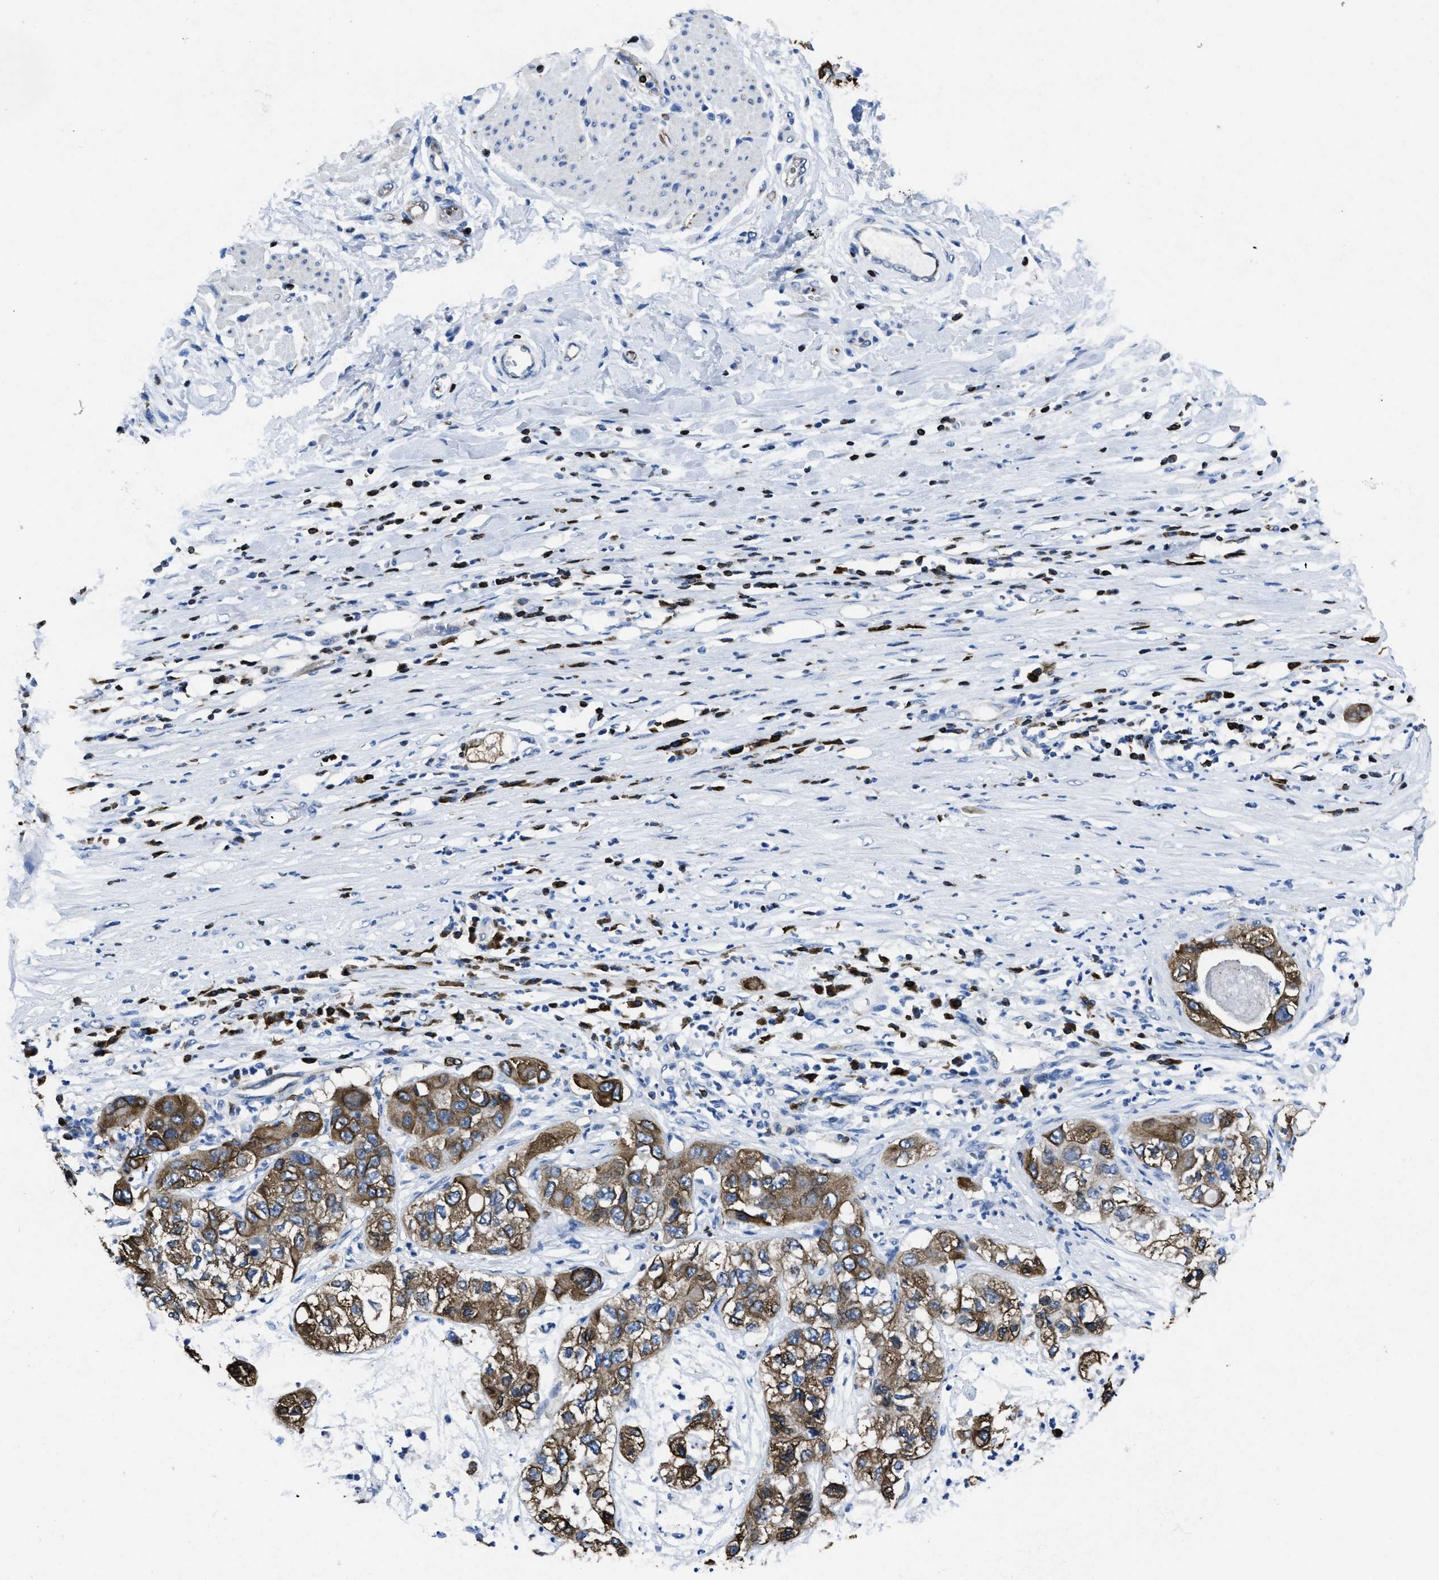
{"staining": {"intensity": "strong", "quantity": "25%-75%", "location": "cytoplasmic/membranous"}, "tissue": "pancreatic cancer", "cell_type": "Tumor cells", "image_type": "cancer", "snomed": [{"axis": "morphology", "description": "Adenocarcinoma, NOS"}, {"axis": "topography", "description": "Pancreas"}], "caption": "Strong cytoplasmic/membranous expression is appreciated in approximately 25%-75% of tumor cells in pancreatic cancer (adenocarcinoma).", "gene": "ITGA3", "patient": {"sex": "female", "age": 78}}